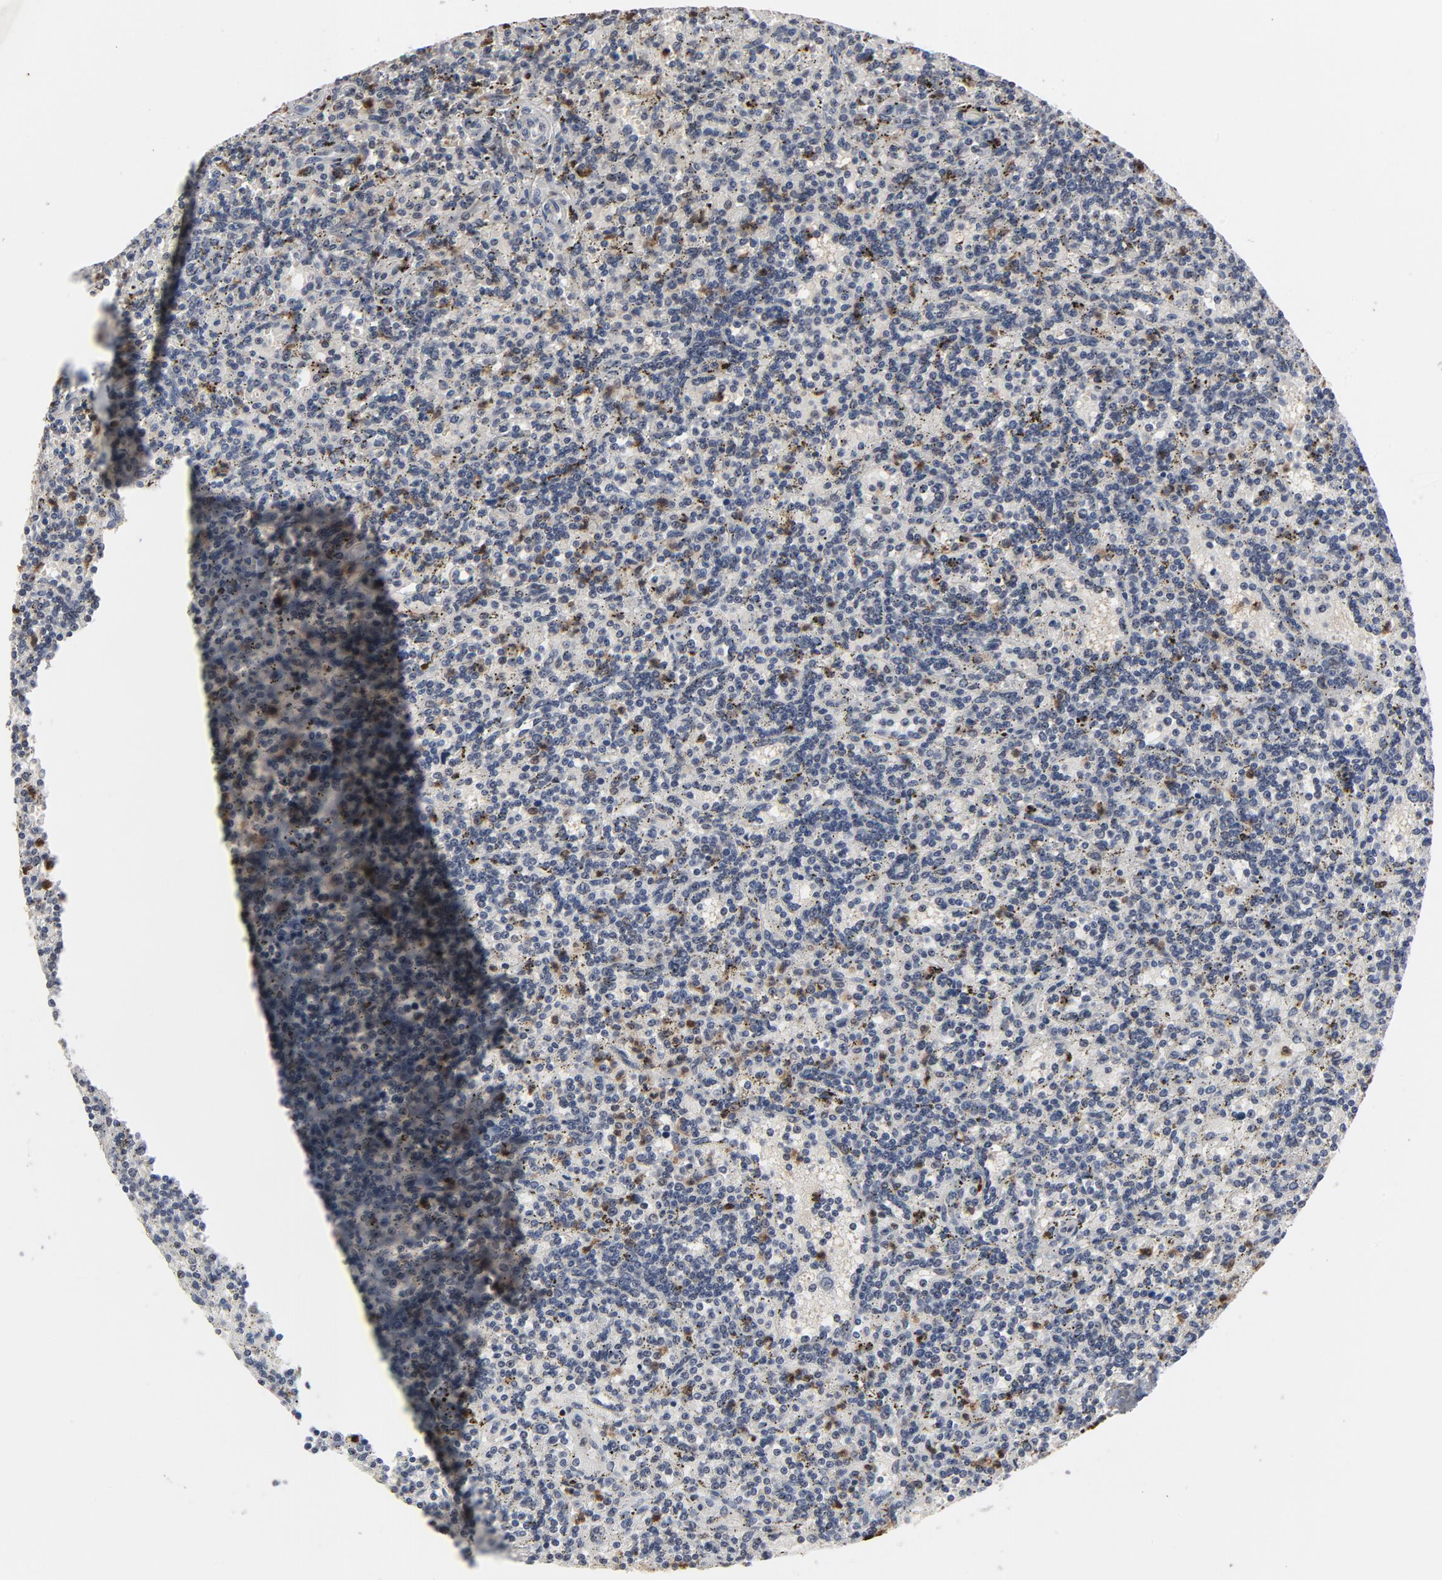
{"staining": {"intensity": "negative", "quantity": "none", "location": "none"}, "tissue": "lymphoma", "cell_type": "Tumor cells", "image_type": "cancer", "snomed": [{"axis": "morphology", "description": "Malignant lymphoma, non-Hodgkin's type, Low grade"}, {"axis": "topography", "description": "Spleen"}], "caption": "Protein analysis of low-grade malignant lymphoma, non-Hodgkin's type shows no significant positivity in tumor cells.", "gene": "RTL5", "patient": {"sex": "male", "age": 73}}